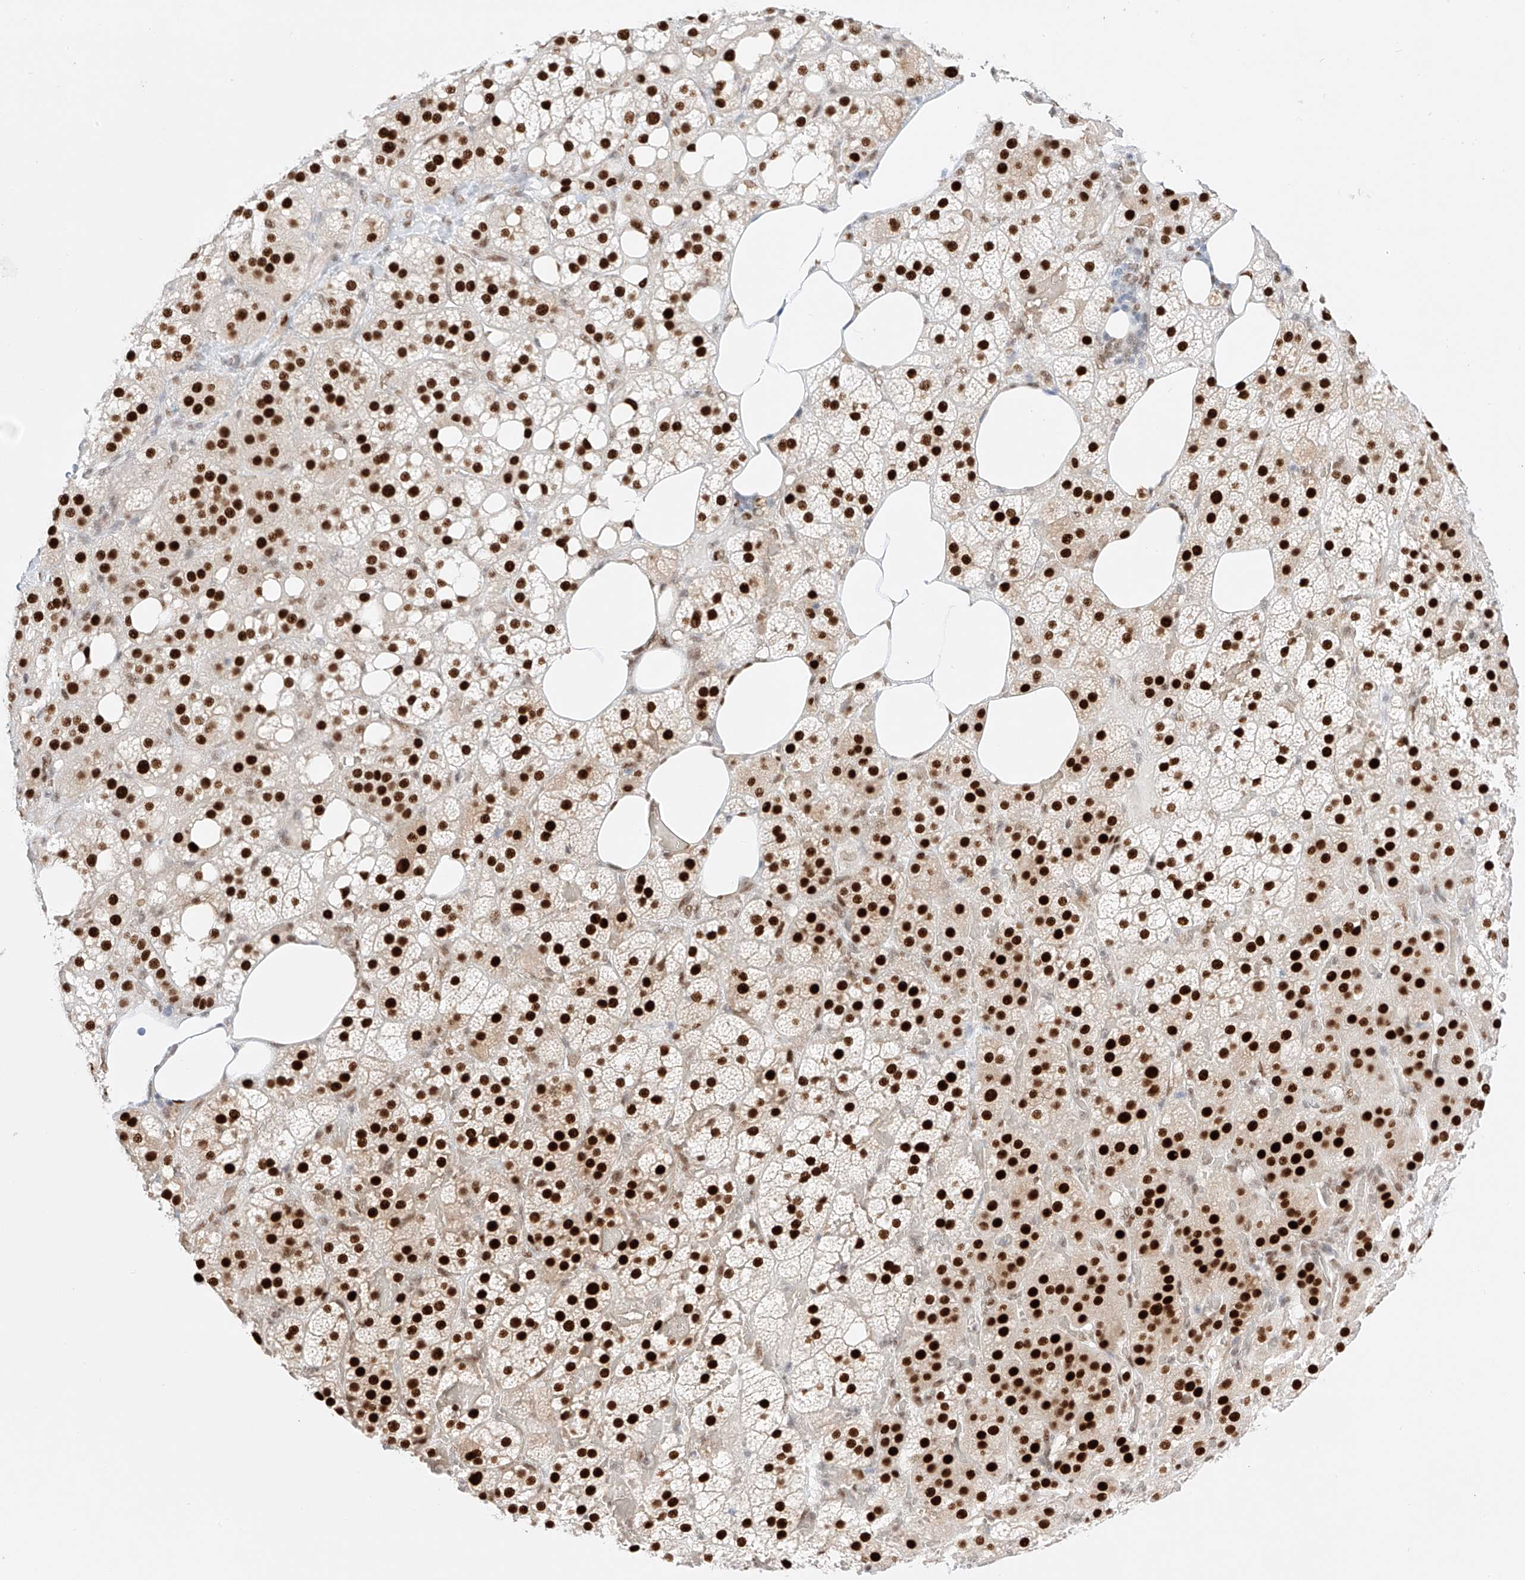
{"staining": {"intensity": "strong", "quantity": ">75%", "location": "nuclear"}, "tissue": "adrenal gland", "cell_type": "Glandular cells", "image_type": "normal", "snomed": [{"axis": "morphology", "description": "Normal tissue, NOS"}, {"axis": "topography", "description": "Adrenal gland"}], "caption": "Immunohistochemistry image of unremarkable adrenal gland stained for a protein (brown), which displays high levels of strong nuclear staining in approximately >75% of glandular cells.", "gene": "APIP", "patient": {"sex": "female", "age": 59}}